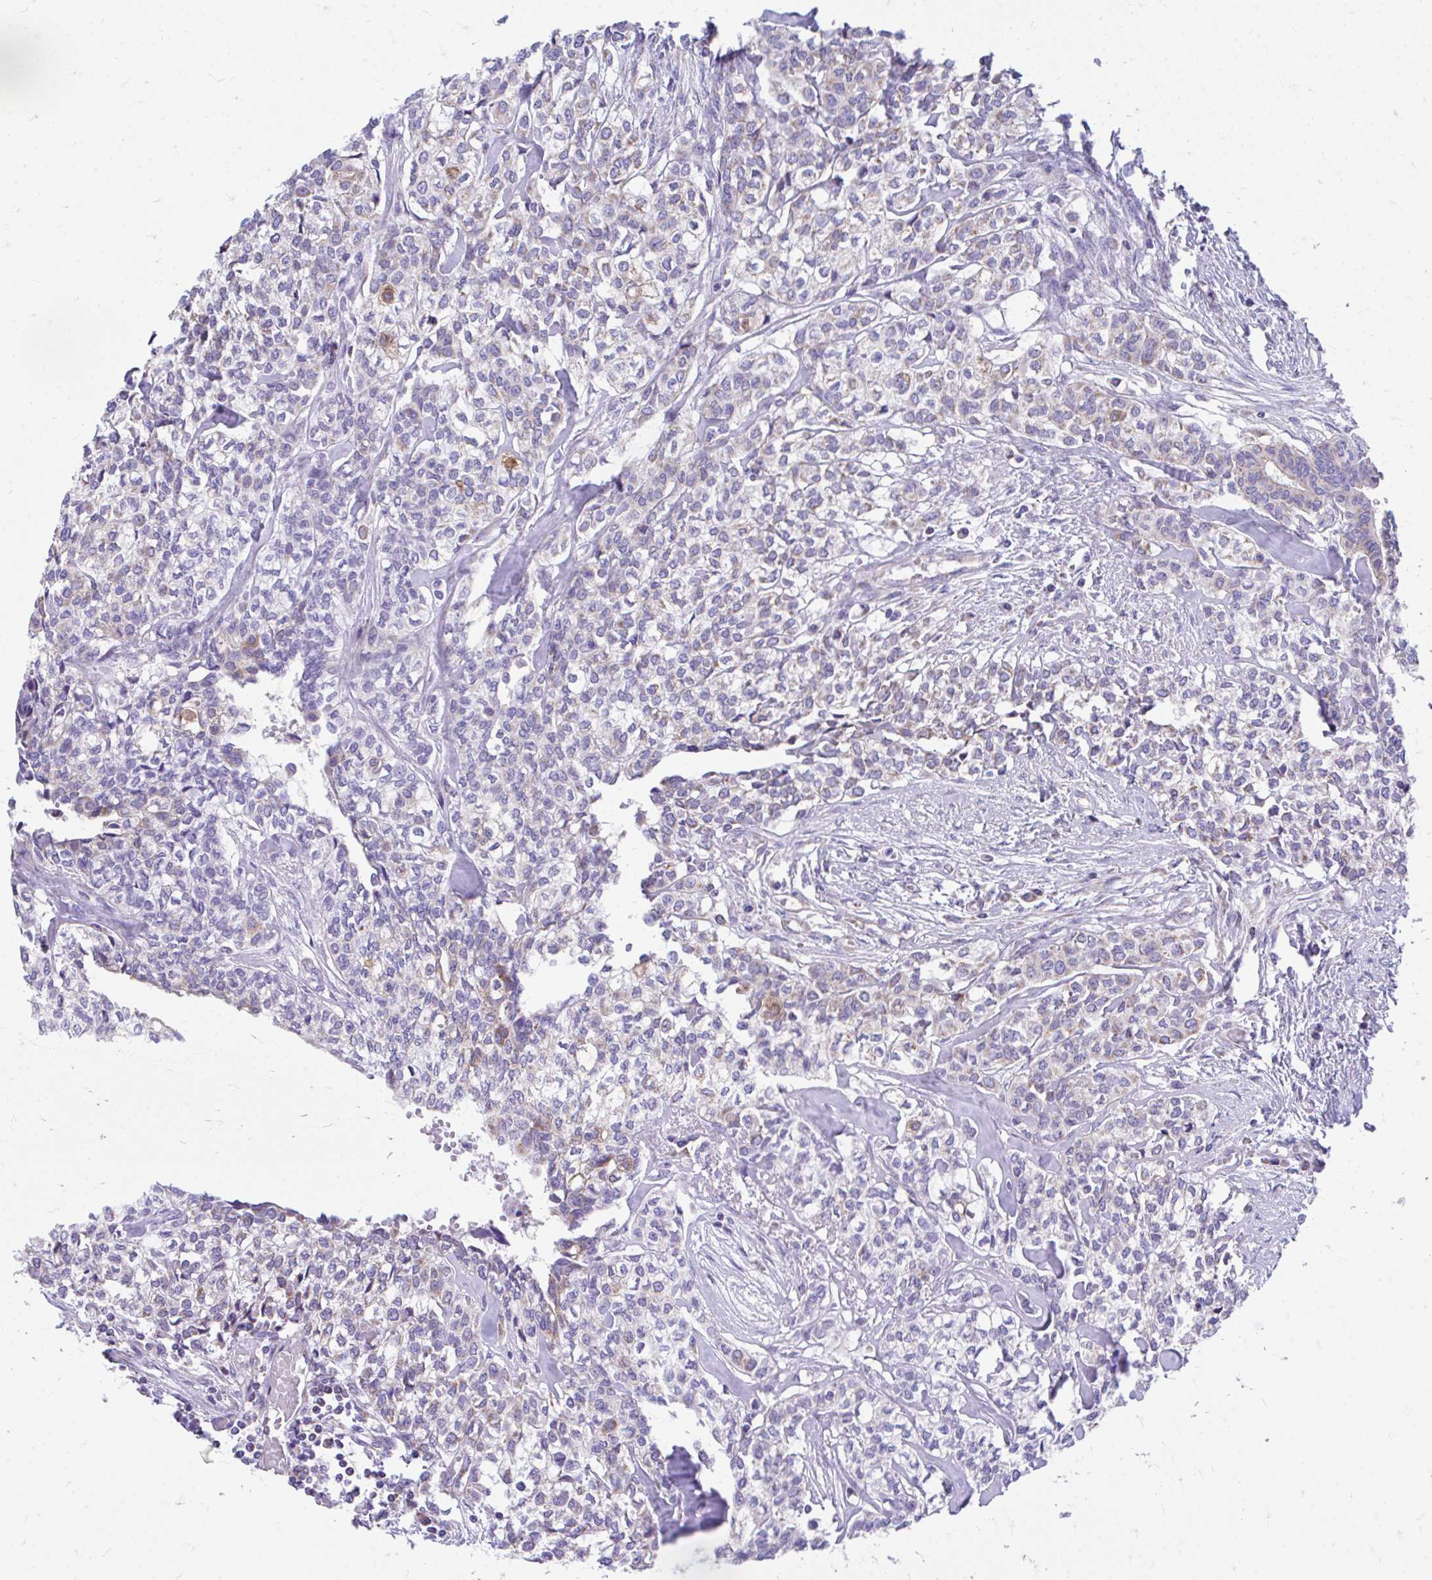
{"staining": {"intensity": "weak", "quantity": "25%-75%", "location": "cytoplasmic/membranous"}, "tissue": "head and neck cancer", "cell_type": "Tumor cells", "image_type": "cancer", "snomed": [{"axis": "morphology", "description": "Adenocarcinoma, NOS"}, {"axis": "topography", "description": "Head-Neck"}], "caption": "Protein analysis of head and neck cancer (adenocarcinoma) tissue shows weak cytoplasmic/membranous positivity in approximately 25%-75% of tumor cells.", "gene": "MRPL19", "patient": {"sex": "male", "age": 81}}